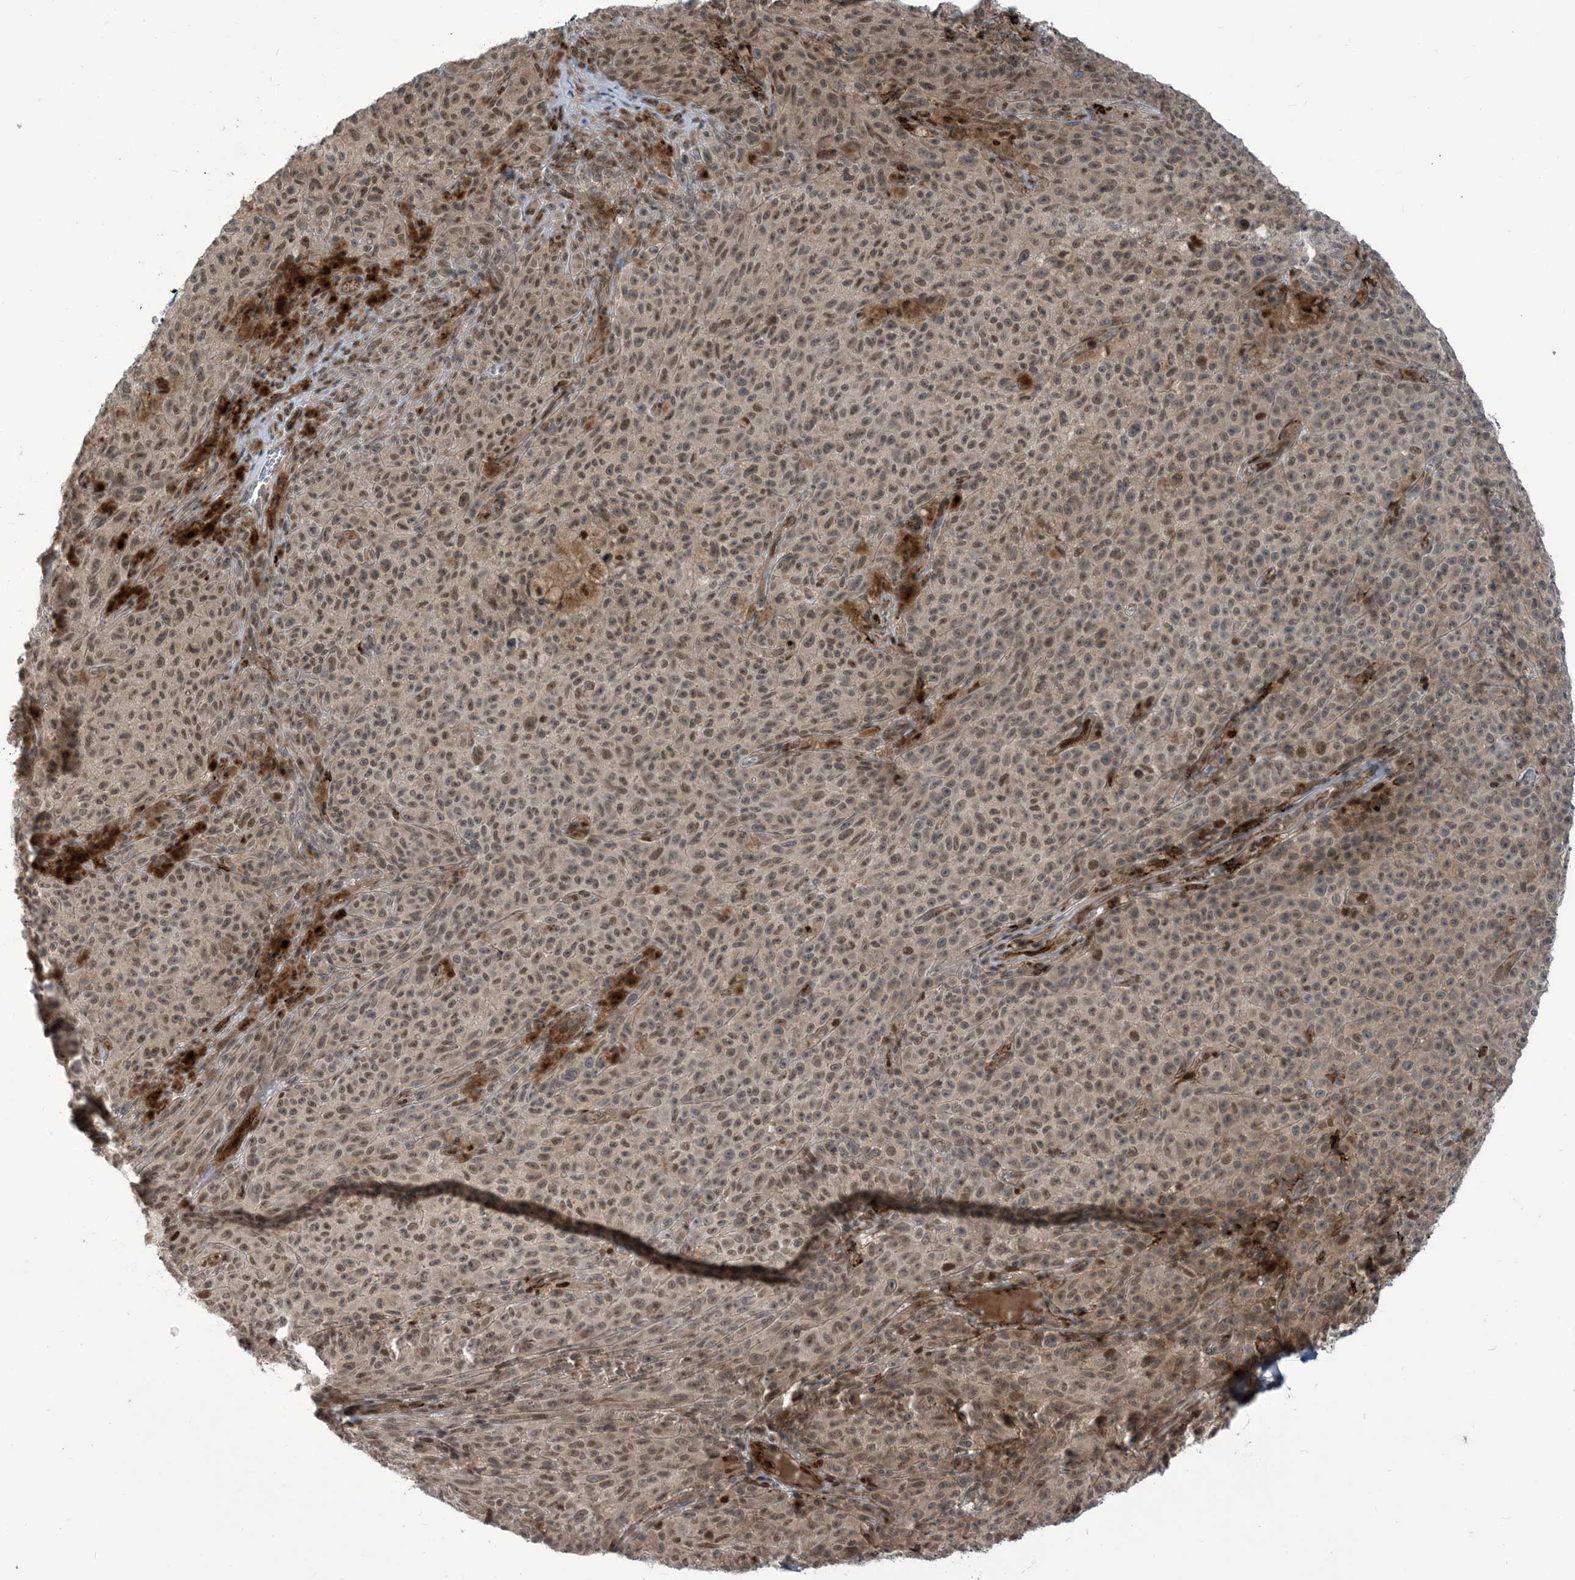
{"staining": {"intensity": "moderate", "quantity": ">75%", "location": "nuclear"}, "tissue": "melanoma", "cell_type": "Tumor cells", "image_type": "cancer", "snomed": [{"axis": "morphology", "description": "Malignant melanoma, NOS"}, {"axis": "topography", "description": "Skin"}], "caption": "A micrograph showing moderate nuclear staining in about >75% of tumor cells in melanoma, as visualized by brown immunohistochemical staining.", "gene": "LAGE3", "patient": {"sex": "female", "age": 82}}